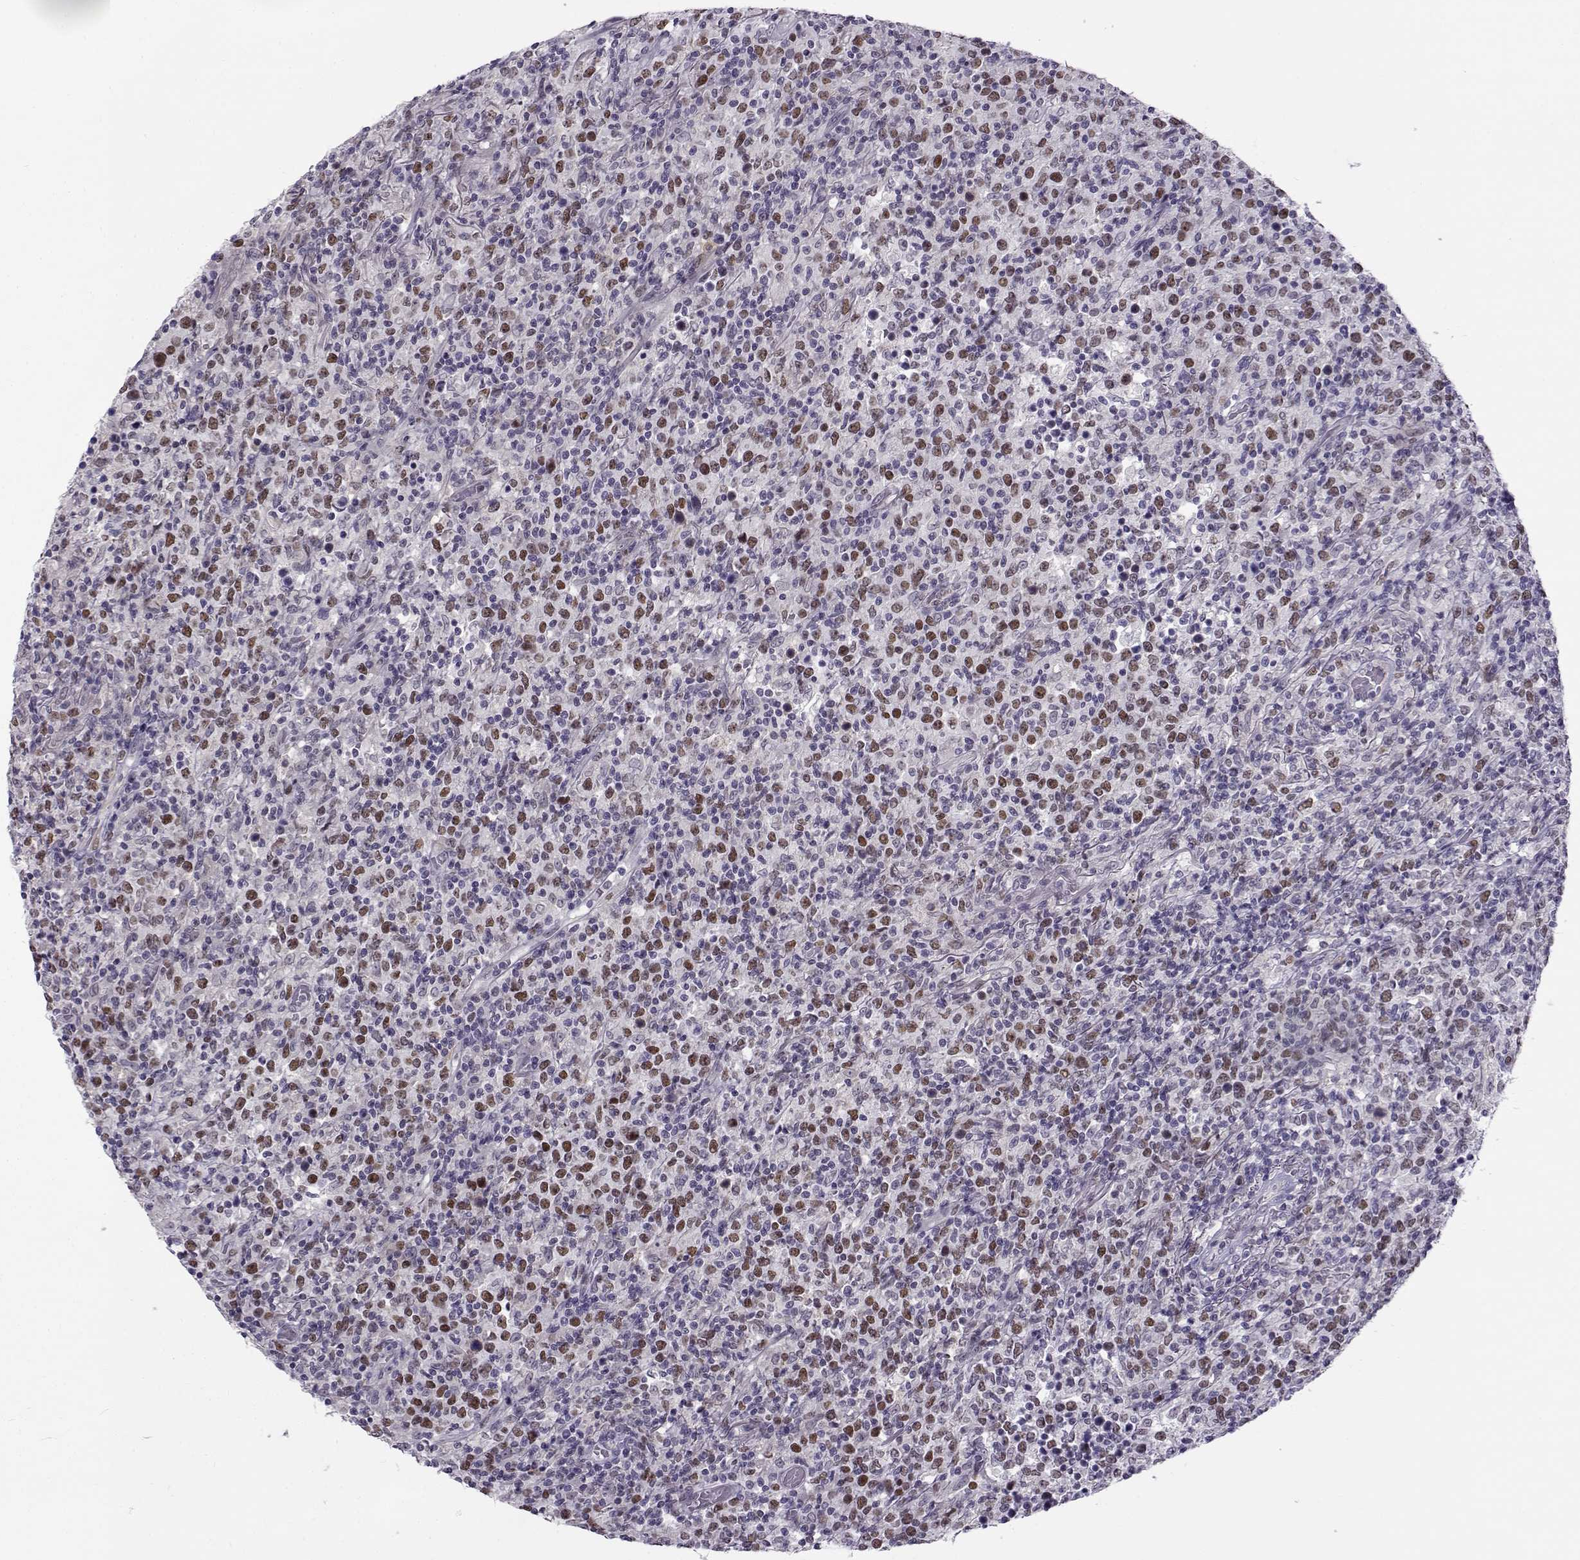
{"staining": {"intensity": "negative", "quantity": "none", "location": "none"}, "tissue": "lymphoma", "cell_type": "Tumor cells", "image_type": "cancer", "snomed": [{"axis": "morphology", "description": "Malignant lymphoma, non-Hodgkin's type, High grade"}, {"axis": "topography", "description": "Lung"}], "caption": "This is an immunohistochemistry histopathology image of human lymphoma. There is no positivity in tumor cells.", "gene": "BACH1", "patient": {"sex": "male", "age": 79}}